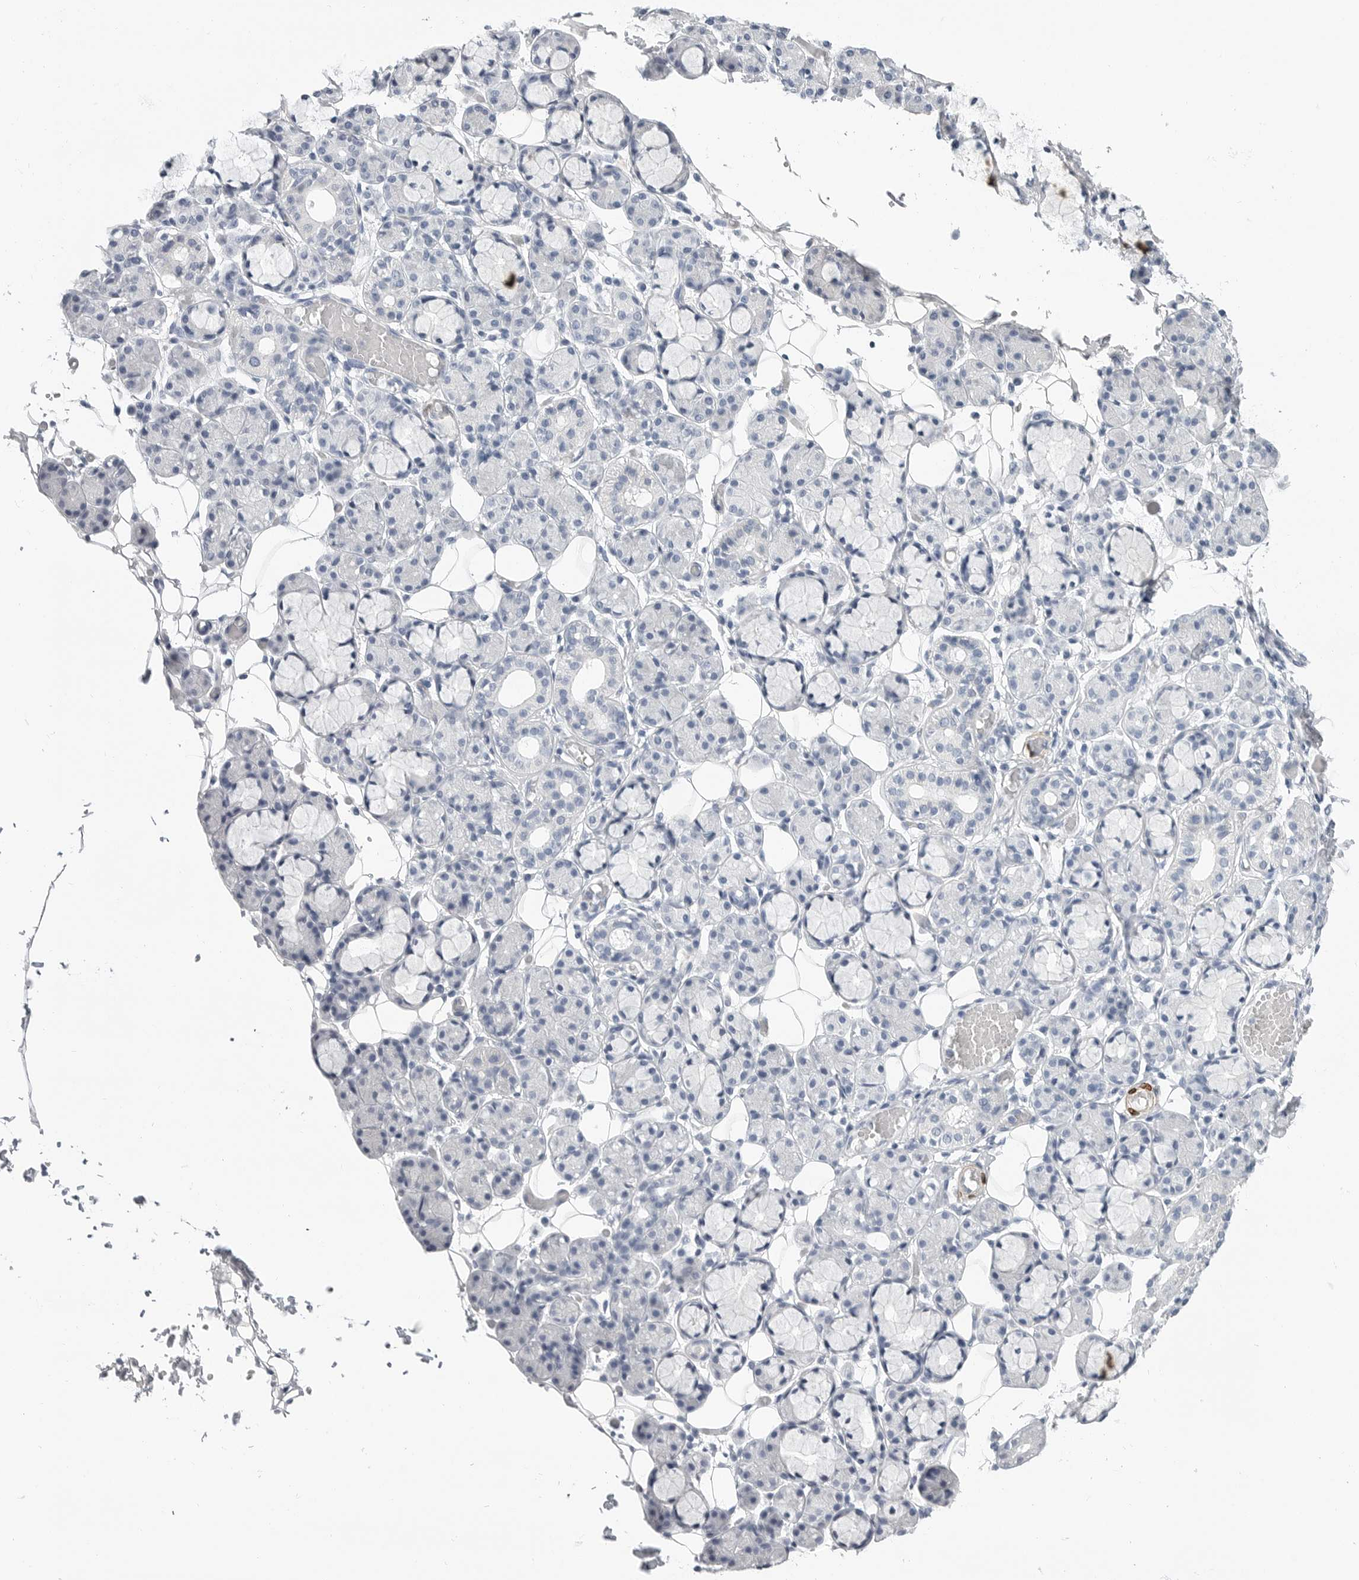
{"staining": {"intensity": "negative", "quantity": "none", "location": "none"}, "tissue": "salivary gland", "cell_type": "Glandular cells", "image_type": "normal", "snomed": [{"axis": "morphology", "description": "Normal tissue, NOS"}, {"axis": "topography", "description": "Salivary gland"}], "caption": "Unremarkable salivary gland was stained to show a protein in brown. There is no significant staining in glandular cells. (Stains: DAB (3,3'-diaminobenzidine) immunohistochemistry with hematoxylin counter stain, Microscopy: brightfield microscopy at high magnification).", "gene": "PLN", "patient": {"sex": "male", "age": 63}}